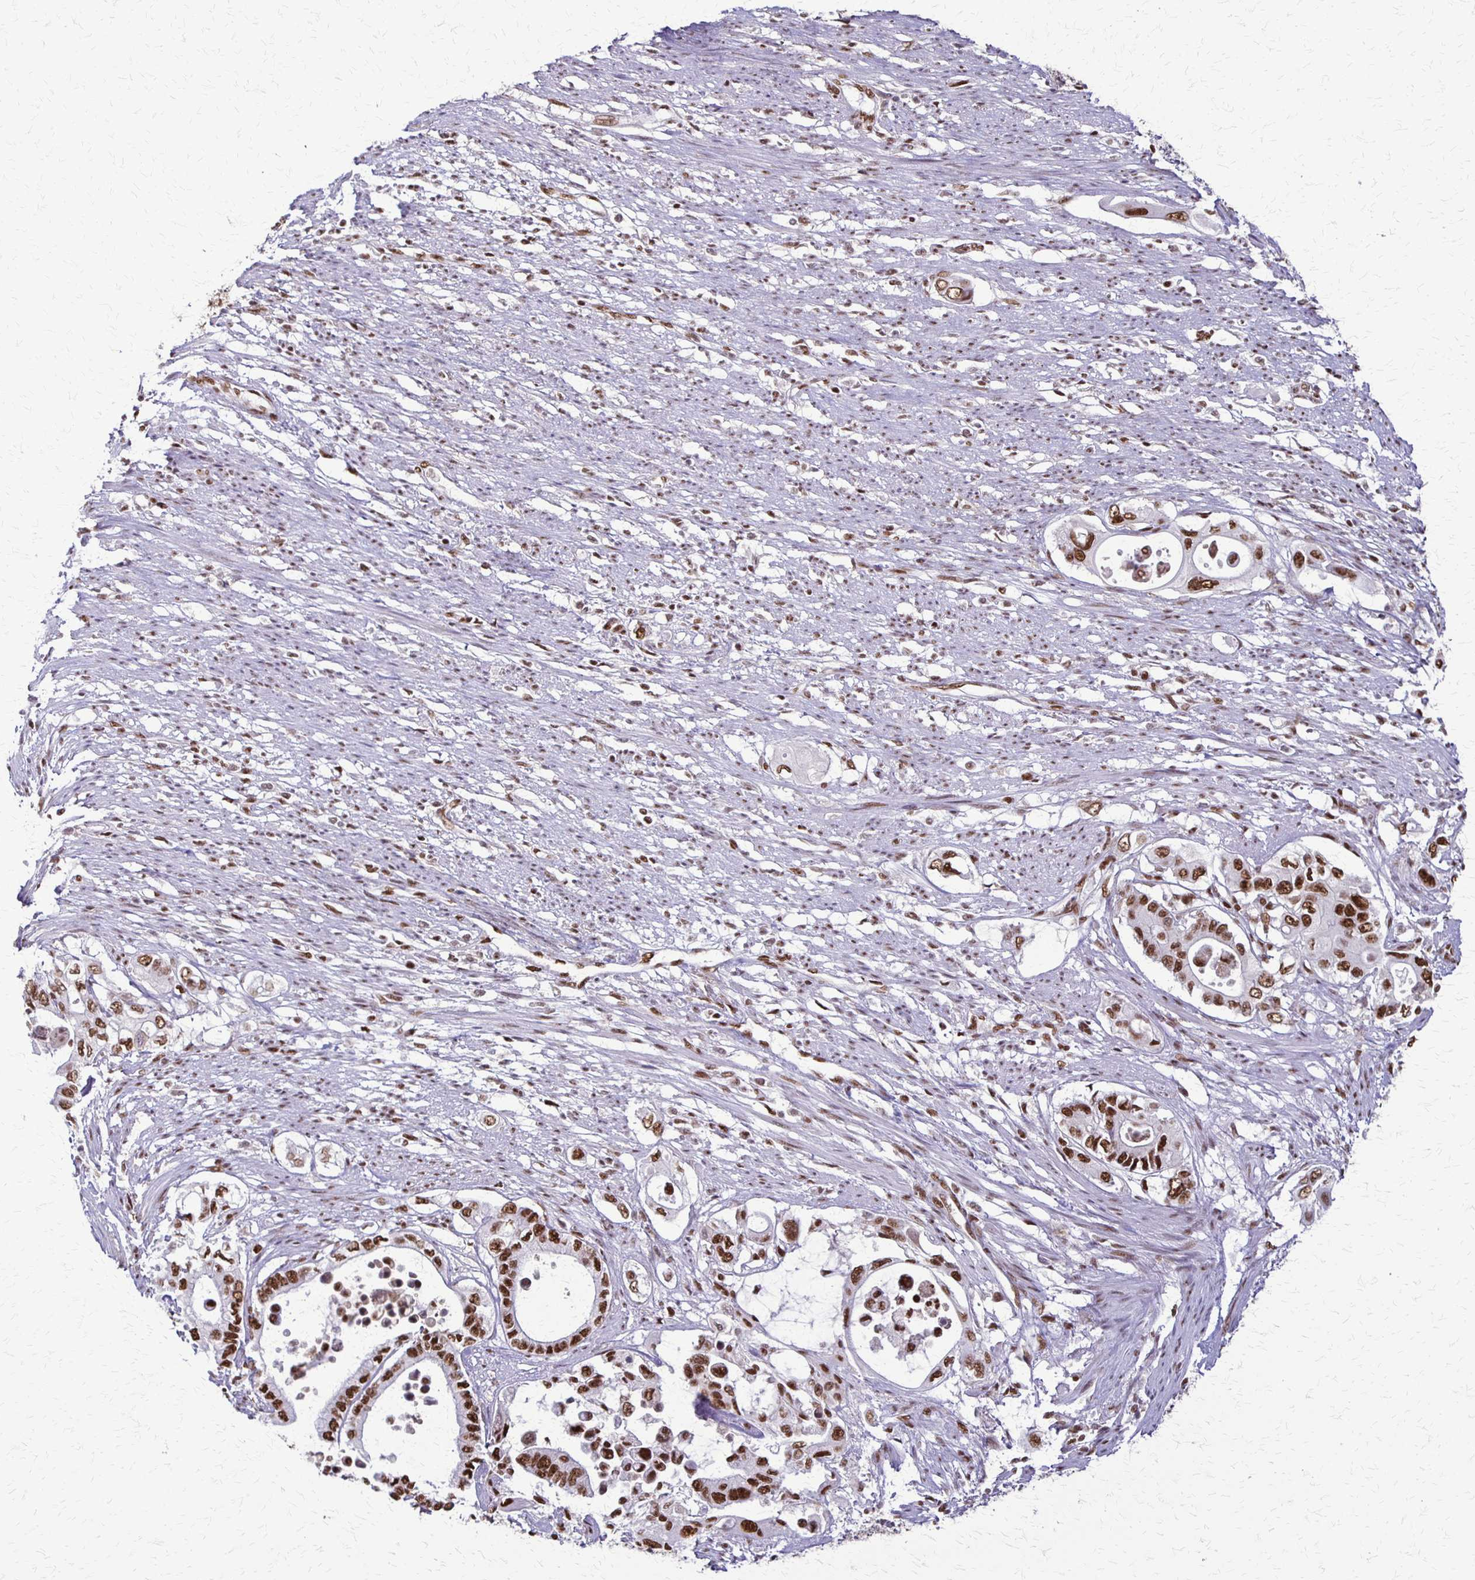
{"staining": {"intensity": "strong", "quantity": ">75%", "location": "nuclear"}, "tissue": "pancreatic cancer", "cell_type": "Tumor cells", "image_type": "cancer", "snomed": [{"axis": "morphology", "description": "Adenocarcinoma, NOS"}, {"axis": "topography", "description": "Pancreas"}], "caption": "Immunohistochemistry (IHC) (DAB (3,3'-diaminobenzidine)) staining of adenocarcinoma (pancreatic) shows strong nuclear protein staining in about >75% of tumor cells.", "gene": "XRCC6", "patient": {"sex": "female", "age": 63}}